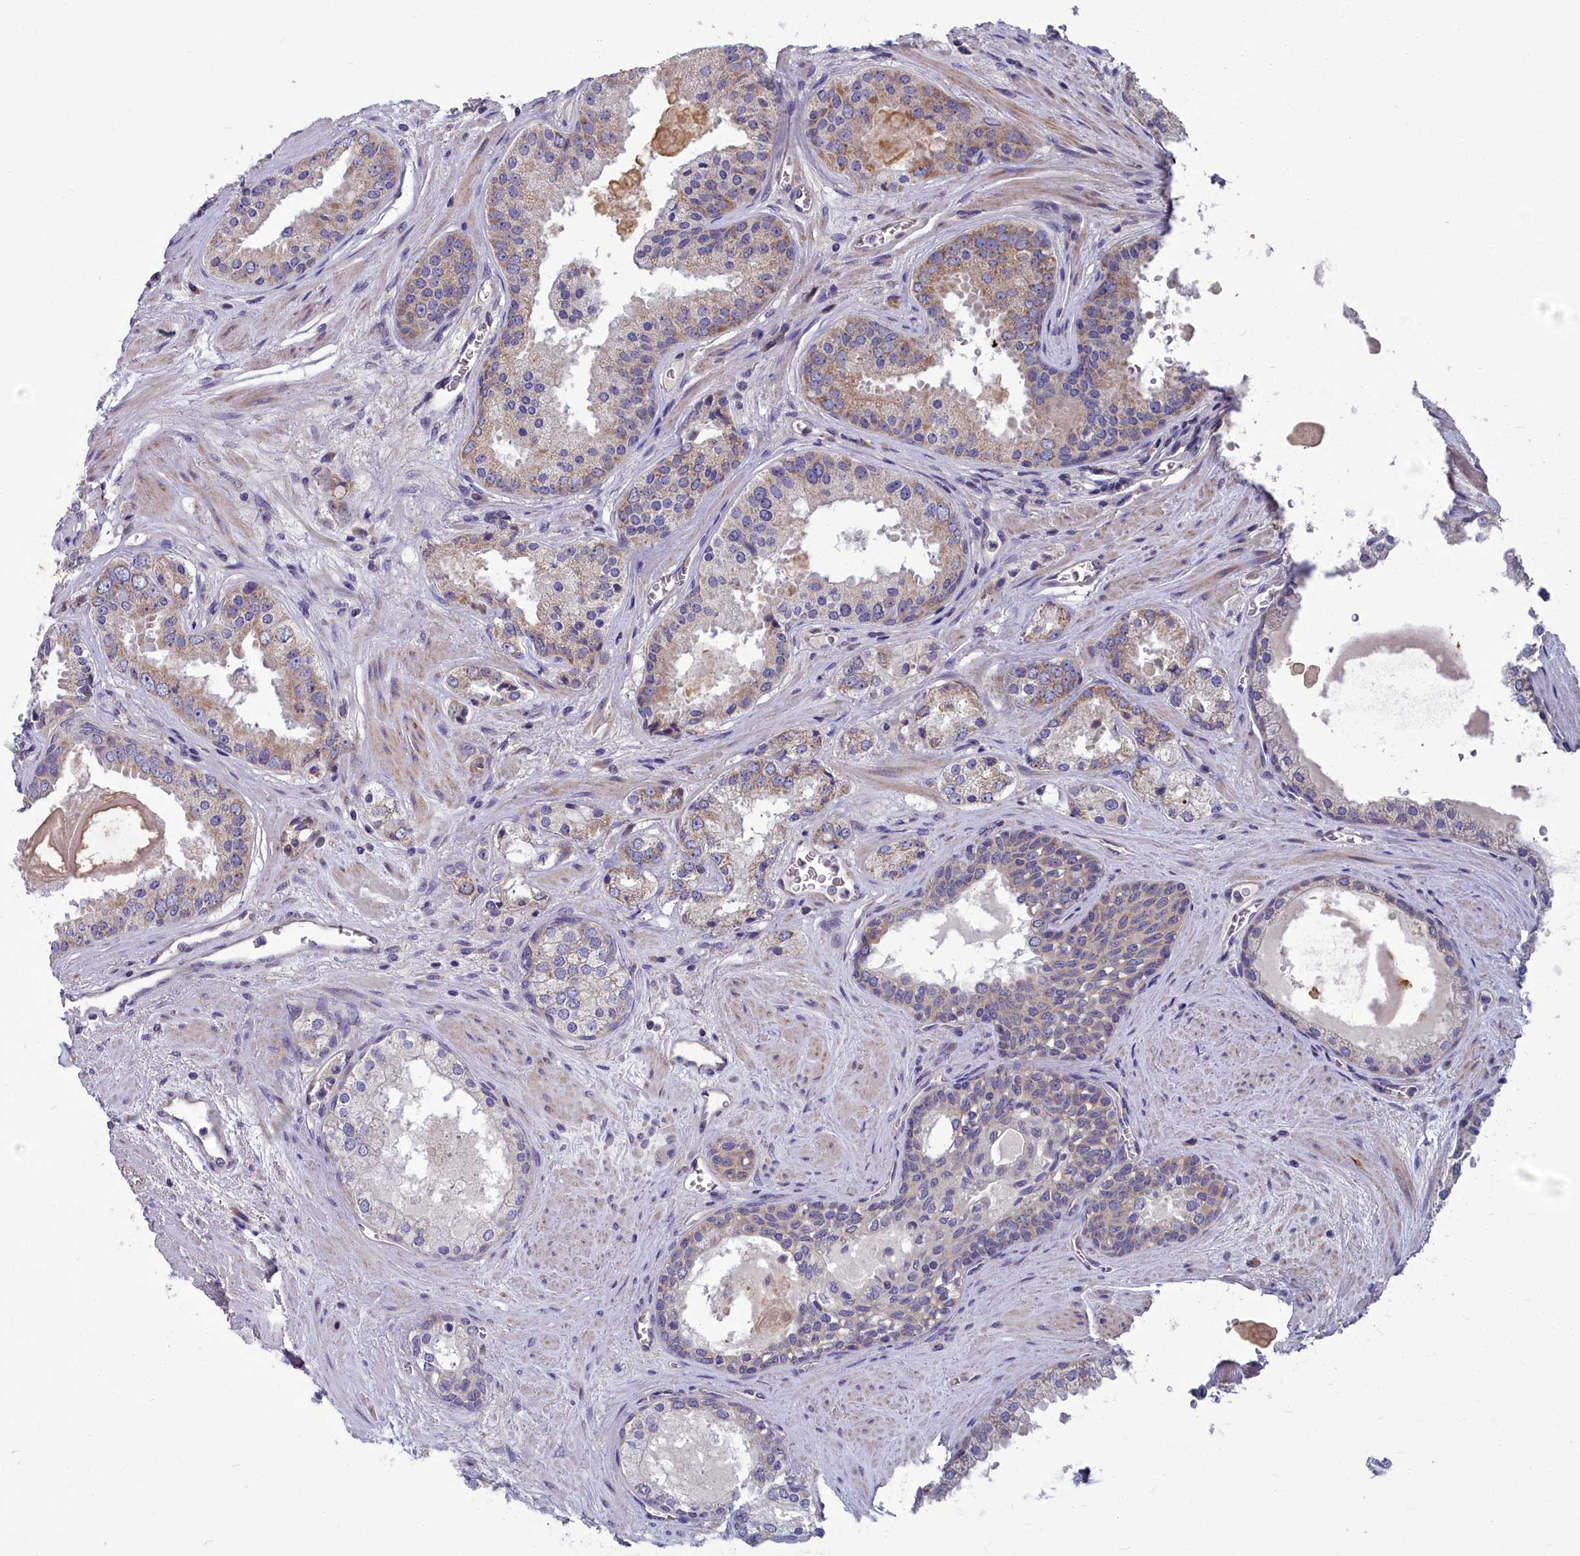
{"staining": {"intensity": "weak", "quantity": "25%-75%", "location": "cytoplasmic/membranous"}, "tissue": "prostate cancer", "cell_type": "Tumor cells", "image_type": "cancer", "snomed": [{"axis": "morphology", "description": "Adenocarcinoma, High grade"}, {"axis": "topography", "description": "Prostate"}], "caption": "Human prostate cancer stained for a protein (brown) exhibits weak cytoplasmic/membranous positive expression in about 25%-75% of tumor cells.", "gene": "COX20", "patient": {"sex": "male", "age": 67}}